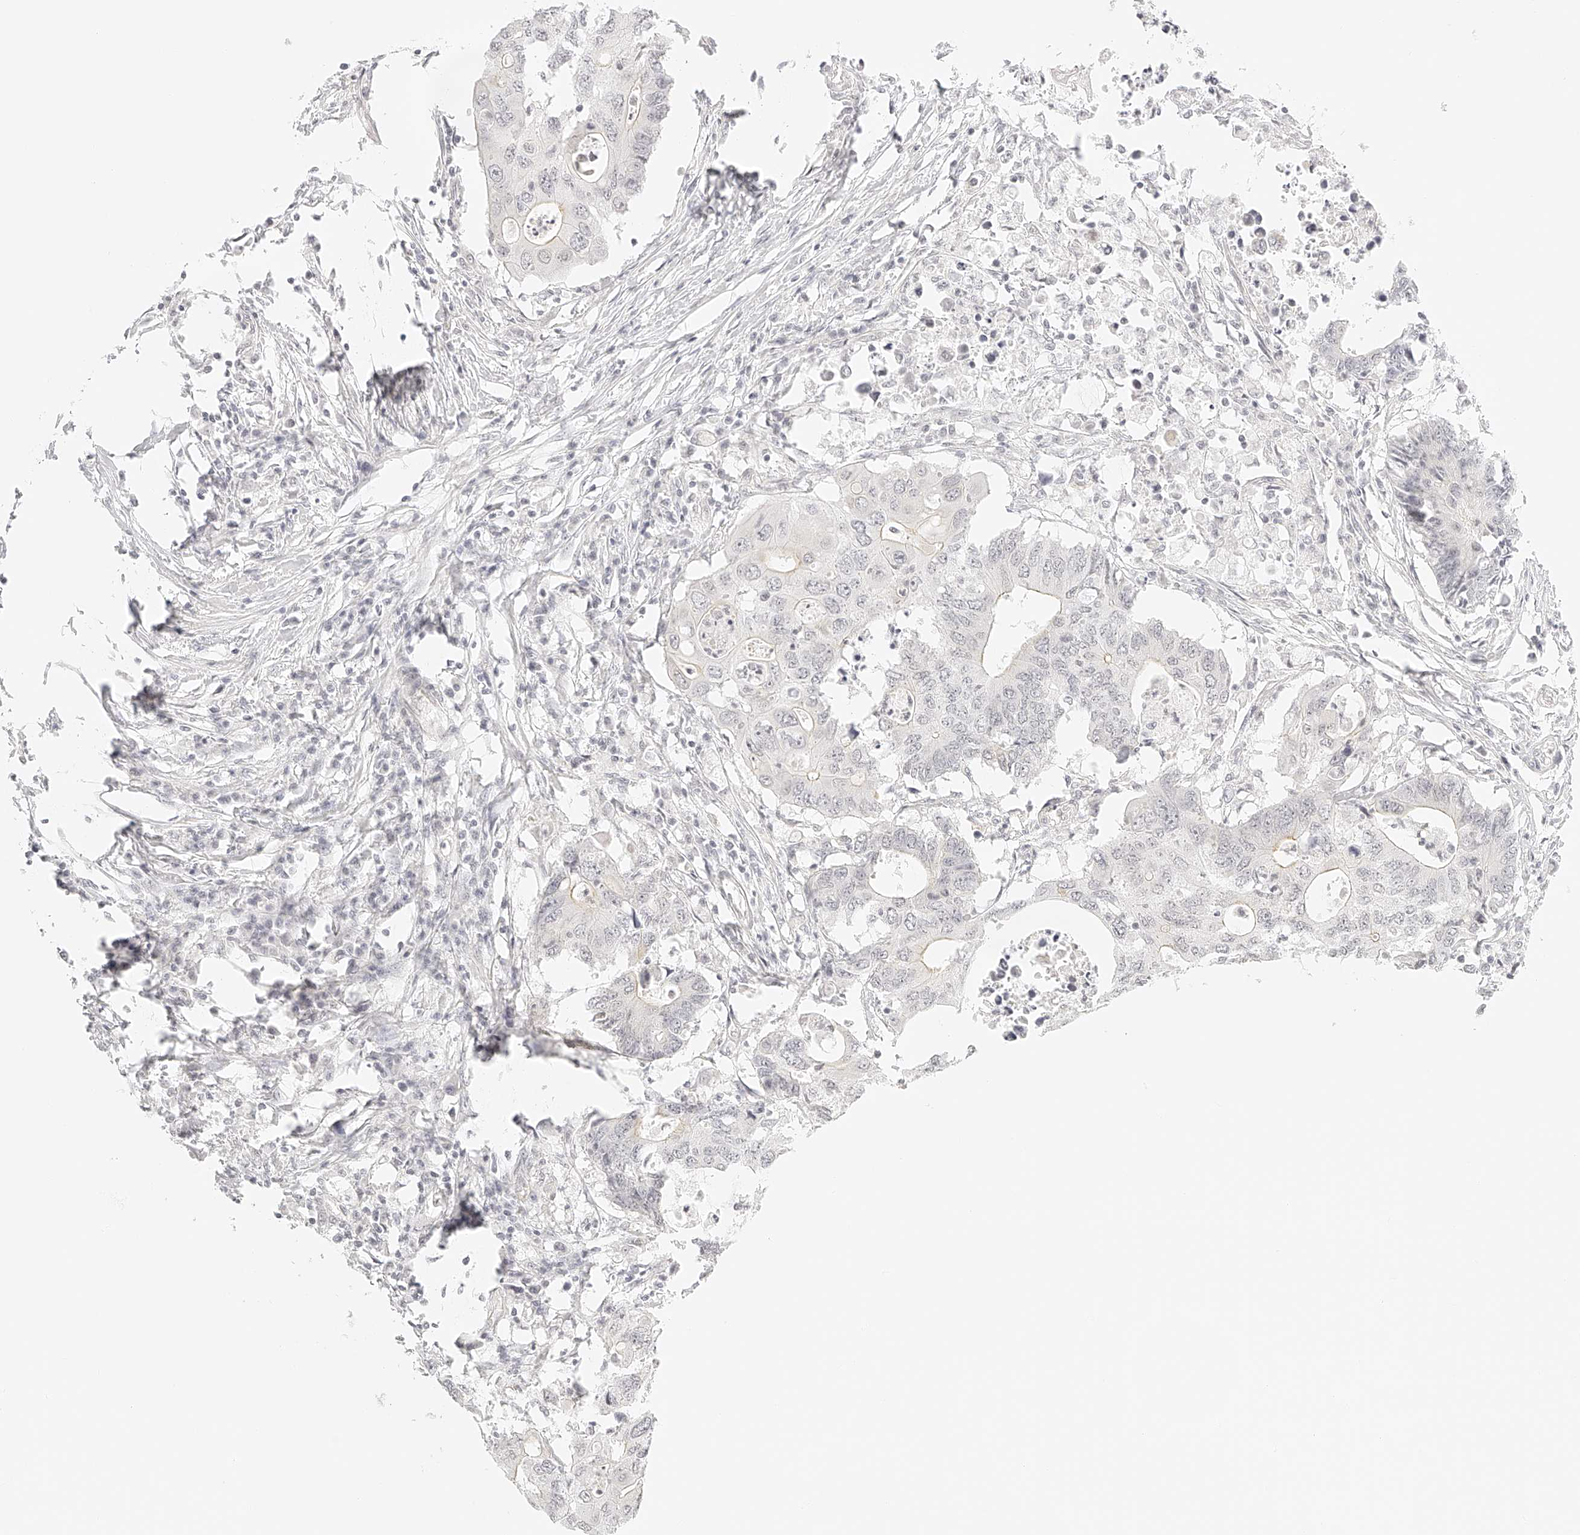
{"staining": {"intensity": "negative", "quantity": "none", "location": "none"}, "tissue": "colorectal cancer", "cell_type": "Tumor cells", "image_type": "cancer", "snomed": [{"axis": "morphology", "description": "Adenocarcinoma, NOS"}, {"axis": "topography", "description": "Colon"}], "caption": "The histopathology image displays no significant staining in tumor cells of colorectal cancer (adenocarcinoma).", "gene": "ZFP69", "patient": {"sex": "male", "age": 71}}